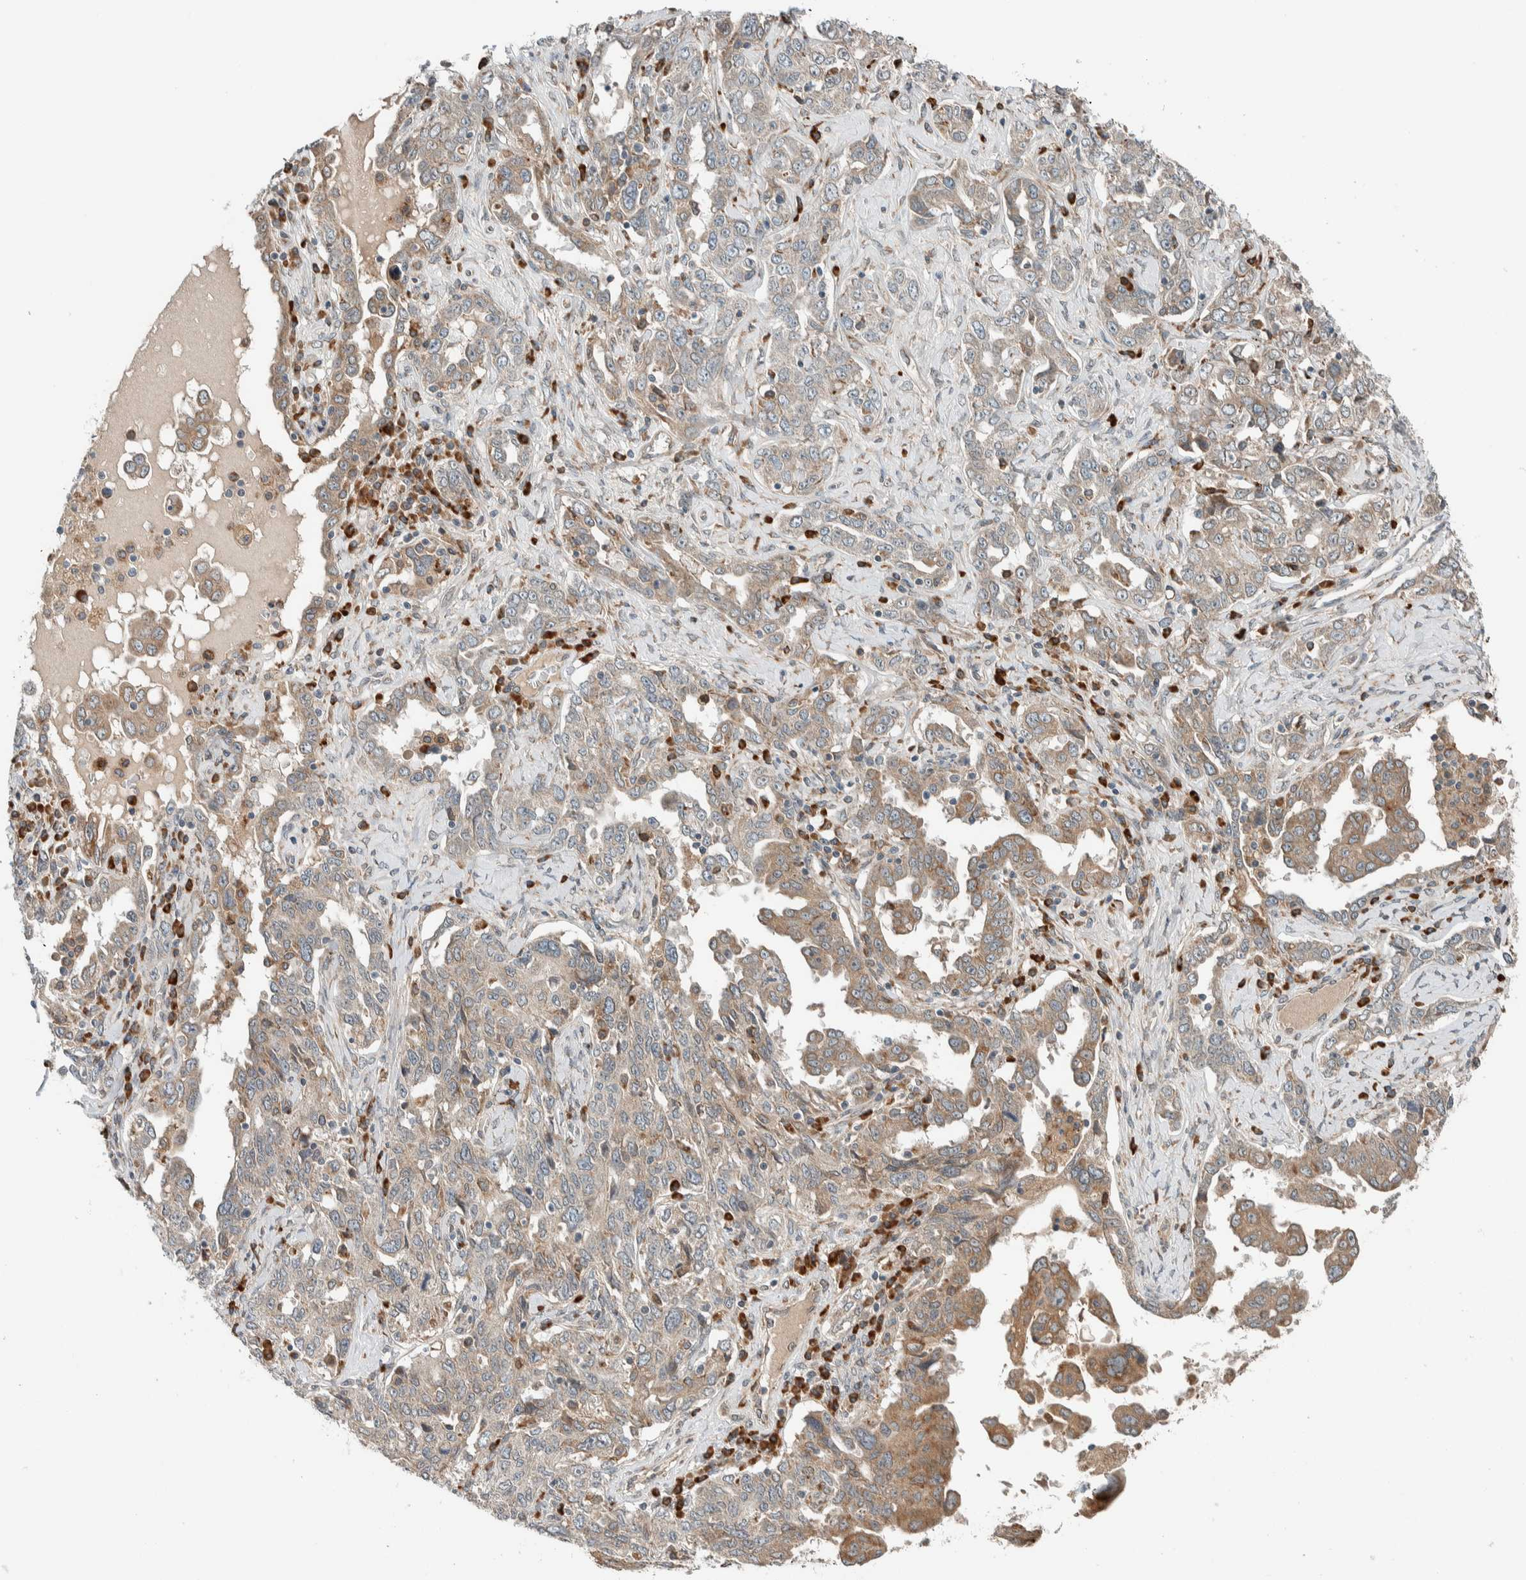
{"staining": {"intensity": "moderate", "quantity": ">75%", "location": "cytoplasmic/membranous"}, "tissue": "ovarian cancer", "cell_type": "Tumor cells", "image_type": "cancer", "snomed": [{"axis": "morphology", "description": "Carcinoma, endometroid"}, {"axis": "topography", "description": "Ovary"}], "caption": "High-power microscopy captured an immunohistochemistry (IHC) micrograph of ovarian cancer, revealing moderate cytoplasmic/membranous positivity in about >75% of tumor cells. (DAB = brown stain, brightfield microscopy at high magnification).", "gene": "CTBP2", "patient": {"sex": "female", "age": 62}}